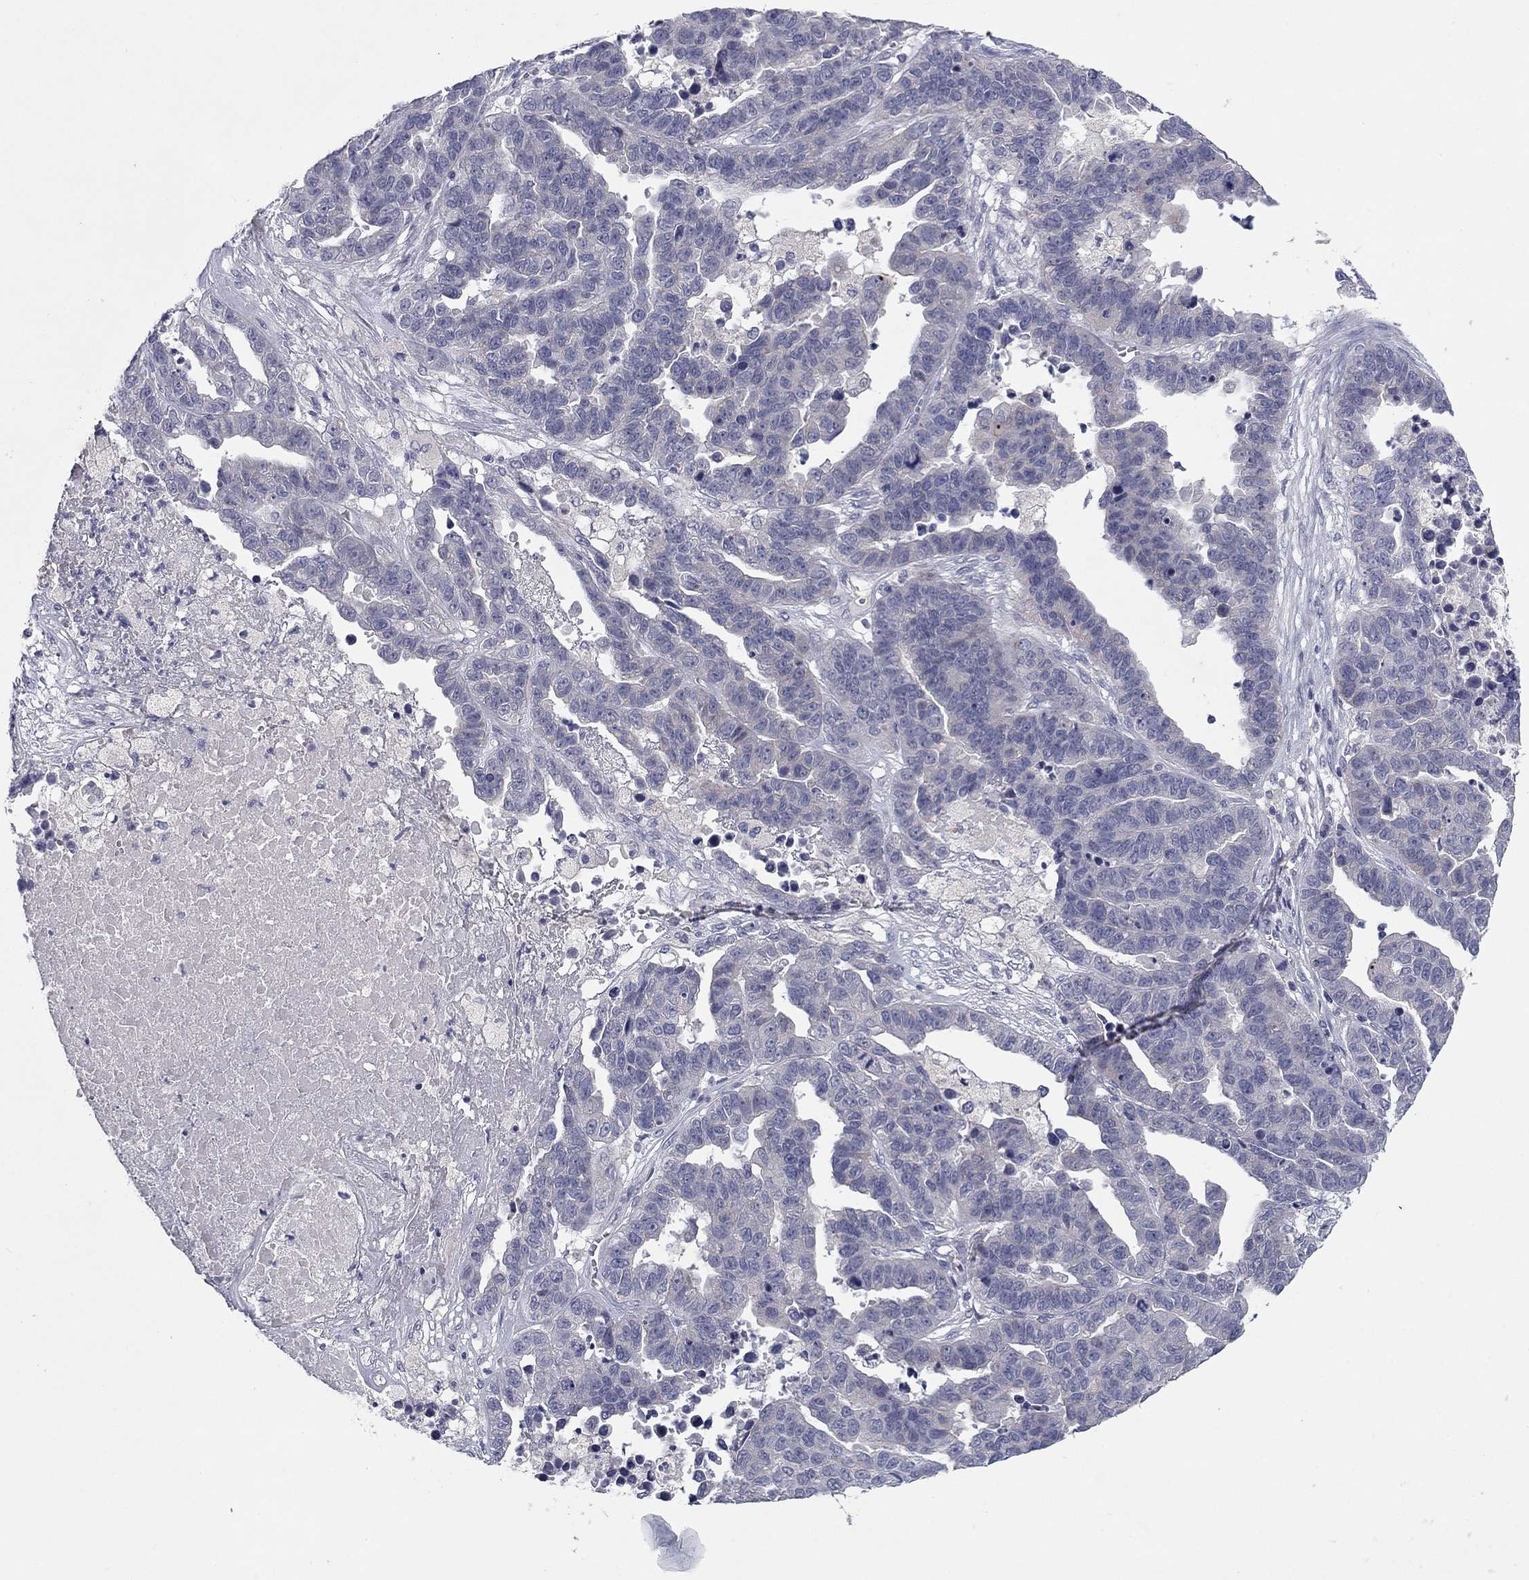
{"staining": {"intensity": "negative", "quantity": "none", "location": "none"}, "tissue": "ovarian cancer", "cell_type": "Tumor cells", "image_type": "cancer", "snomed": [{"axis": "morphology", "description": "Cystadenocarcinoma, serous, NOS"}, {"axis": "topography", "description": "Ovary"}], "caption": "Serous cystadenocarcinoma (ovarian) was stained to show a protein in brown. There is no significant staining in tumor cells. Nuclei are stained in blue.", "gene": "CNTNAP4", "patient": {"sex": "female", "age": 87}}